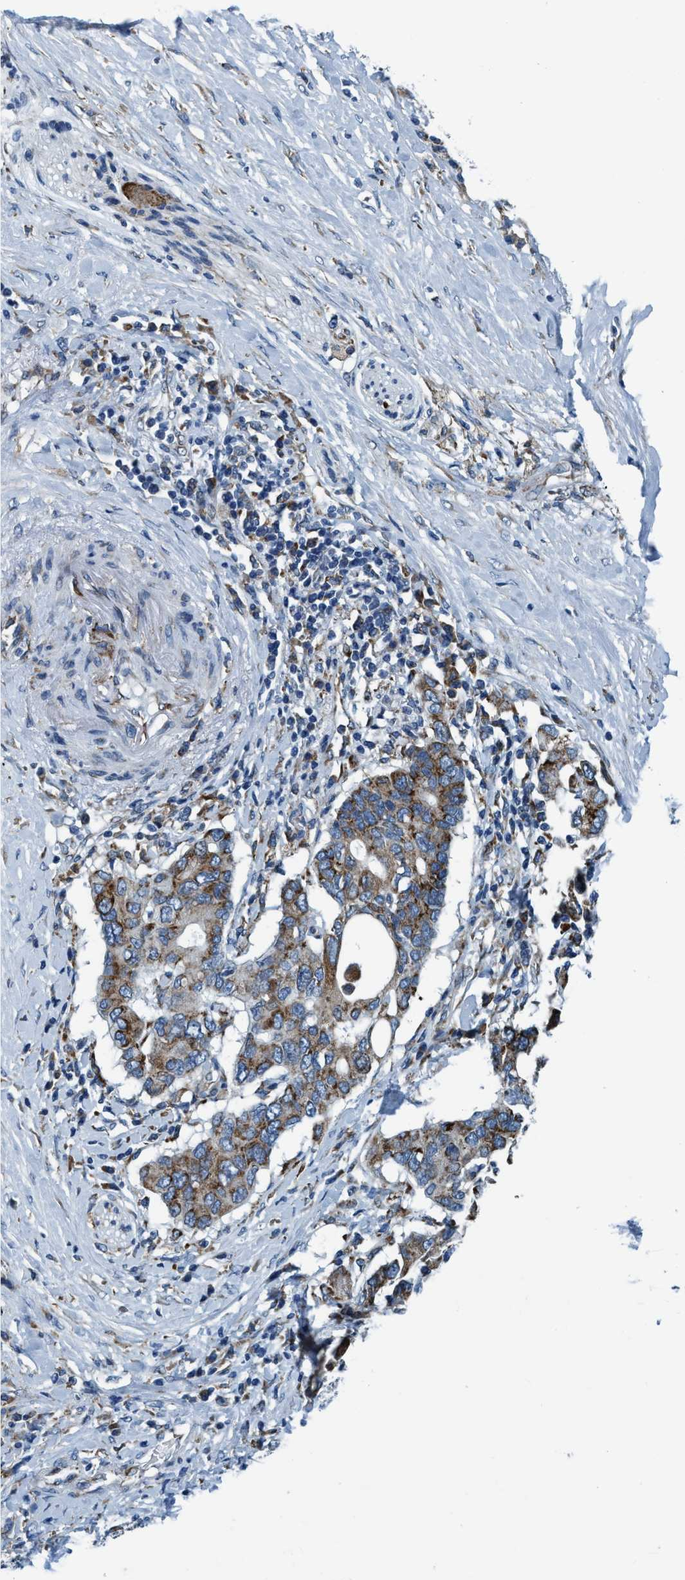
{"staining": {"intensity": "moderate", "quantity": "25%-75%", "location": "cytoplasmic/membranous"}, "tissue": "pancreatic cancer", "cell_type": "Tumor cells", "image_type": "cancer", "snomed": [{"axis": "morphology", "description": "Adenocarcinoma, NOS"}, {"axis": "topography", "description": "Pancreas"}], "caption": "DAB (3,3'-diaminobenzidine) immunohistochemical staining of pancreatic adenocarcinoma shows moderate cytoplasmic/membranous protein staining in approximately 25%-75% of tumor cells.", "gene": "ARMC9", "patient": {"sex": "female", "age": 56}}